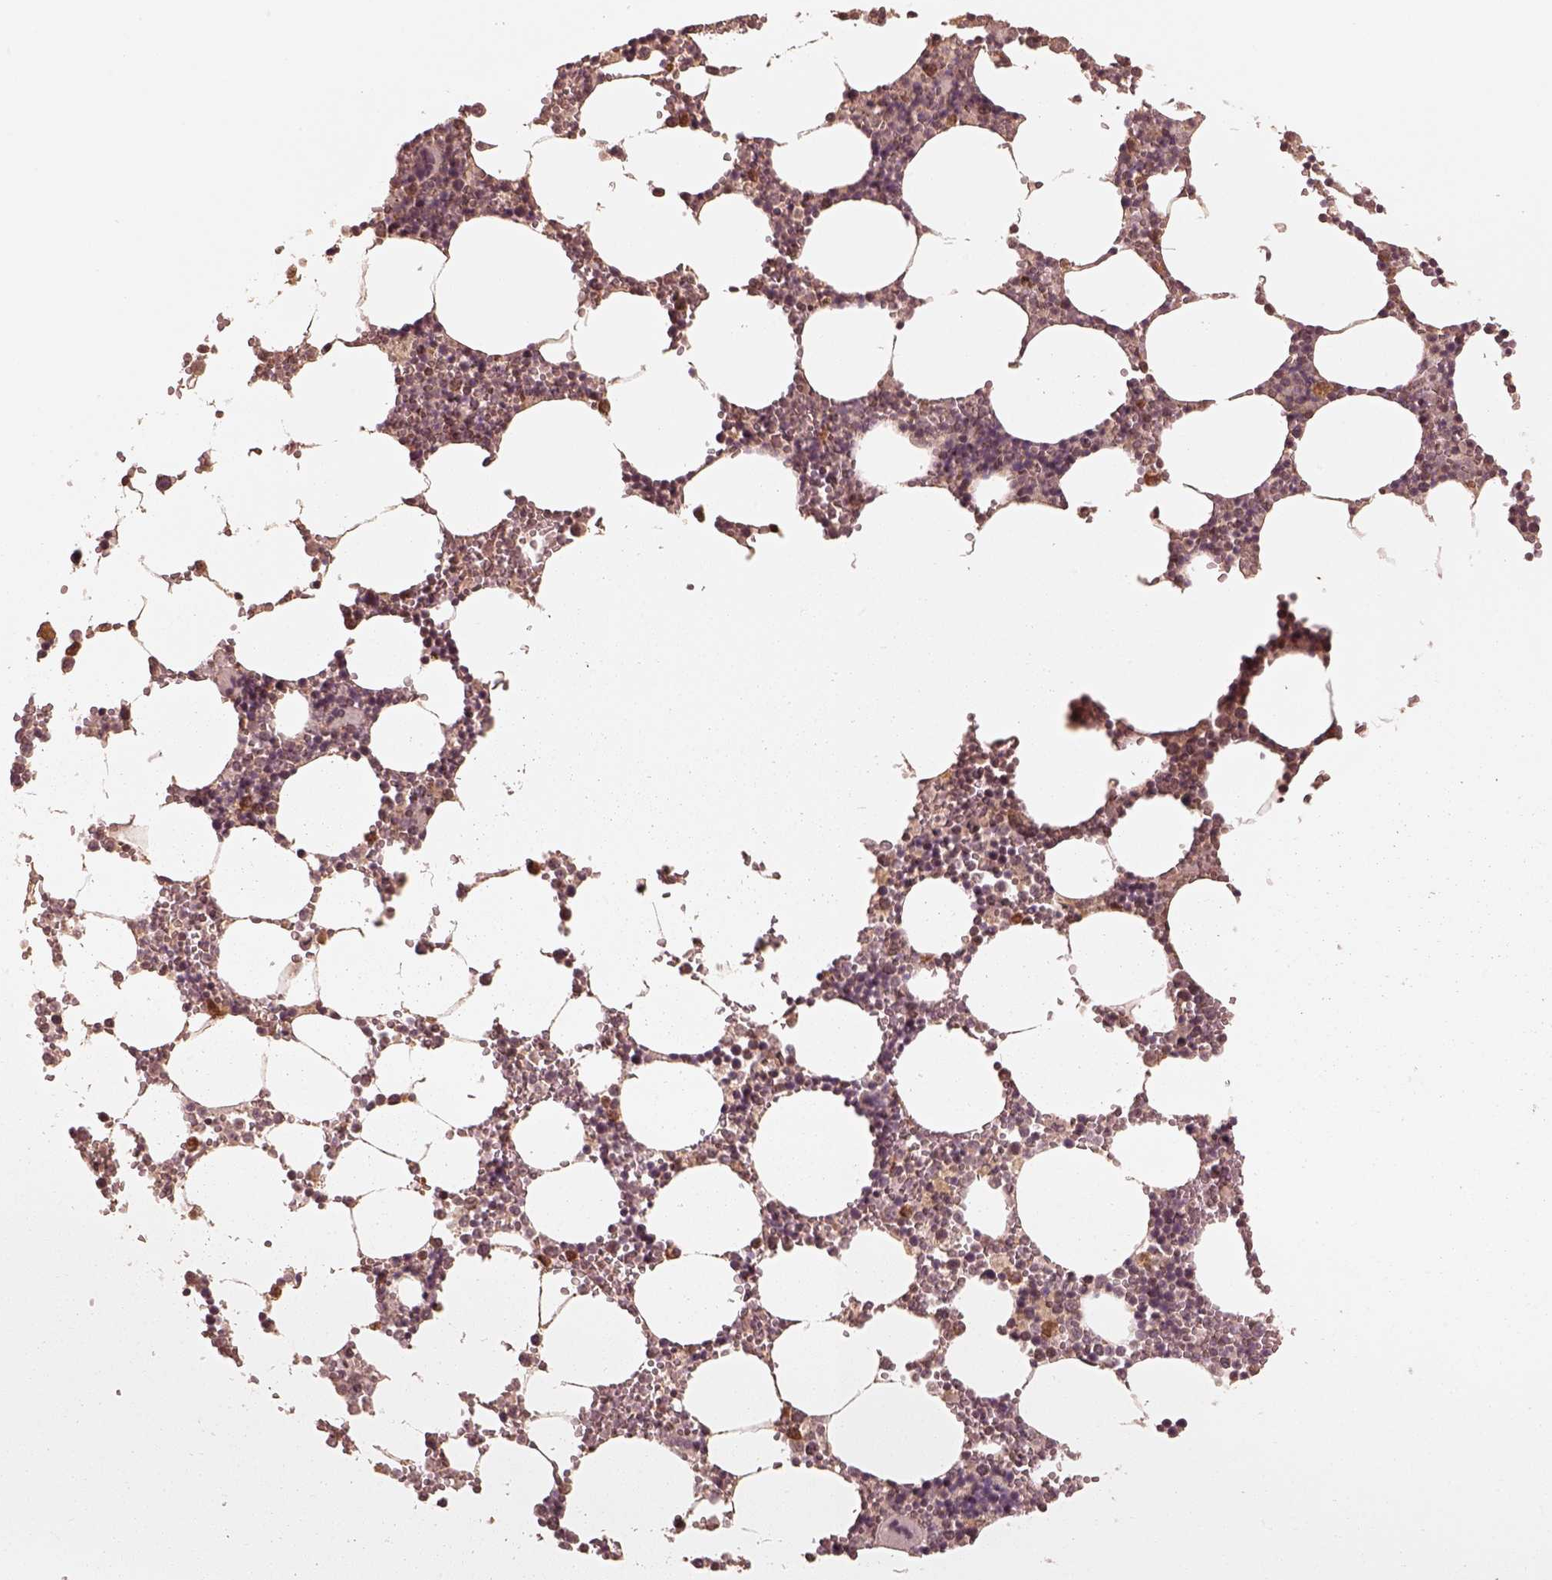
{"staining": {"intensity": "strong", "quantity": "<25%", "location": "cytoplasmic/membranous"}, "tissue": "bone marrow", "cell_type": "Hematopoietic cells", "image_type": "normal", "snomed": [{"axis": "morphology", "description": "Normal tissue, NOS"}, {"axis": "topography", "description": "Bone marrow"}], "caption": "Protein positivity by IHC shows strong cytoplasmic/membranous positivity in about <25% of hematopoietic cells in unremarkable bone marrow.", "gene": "DNAJC25", "patient": {"sex": "male", "age": 54}}